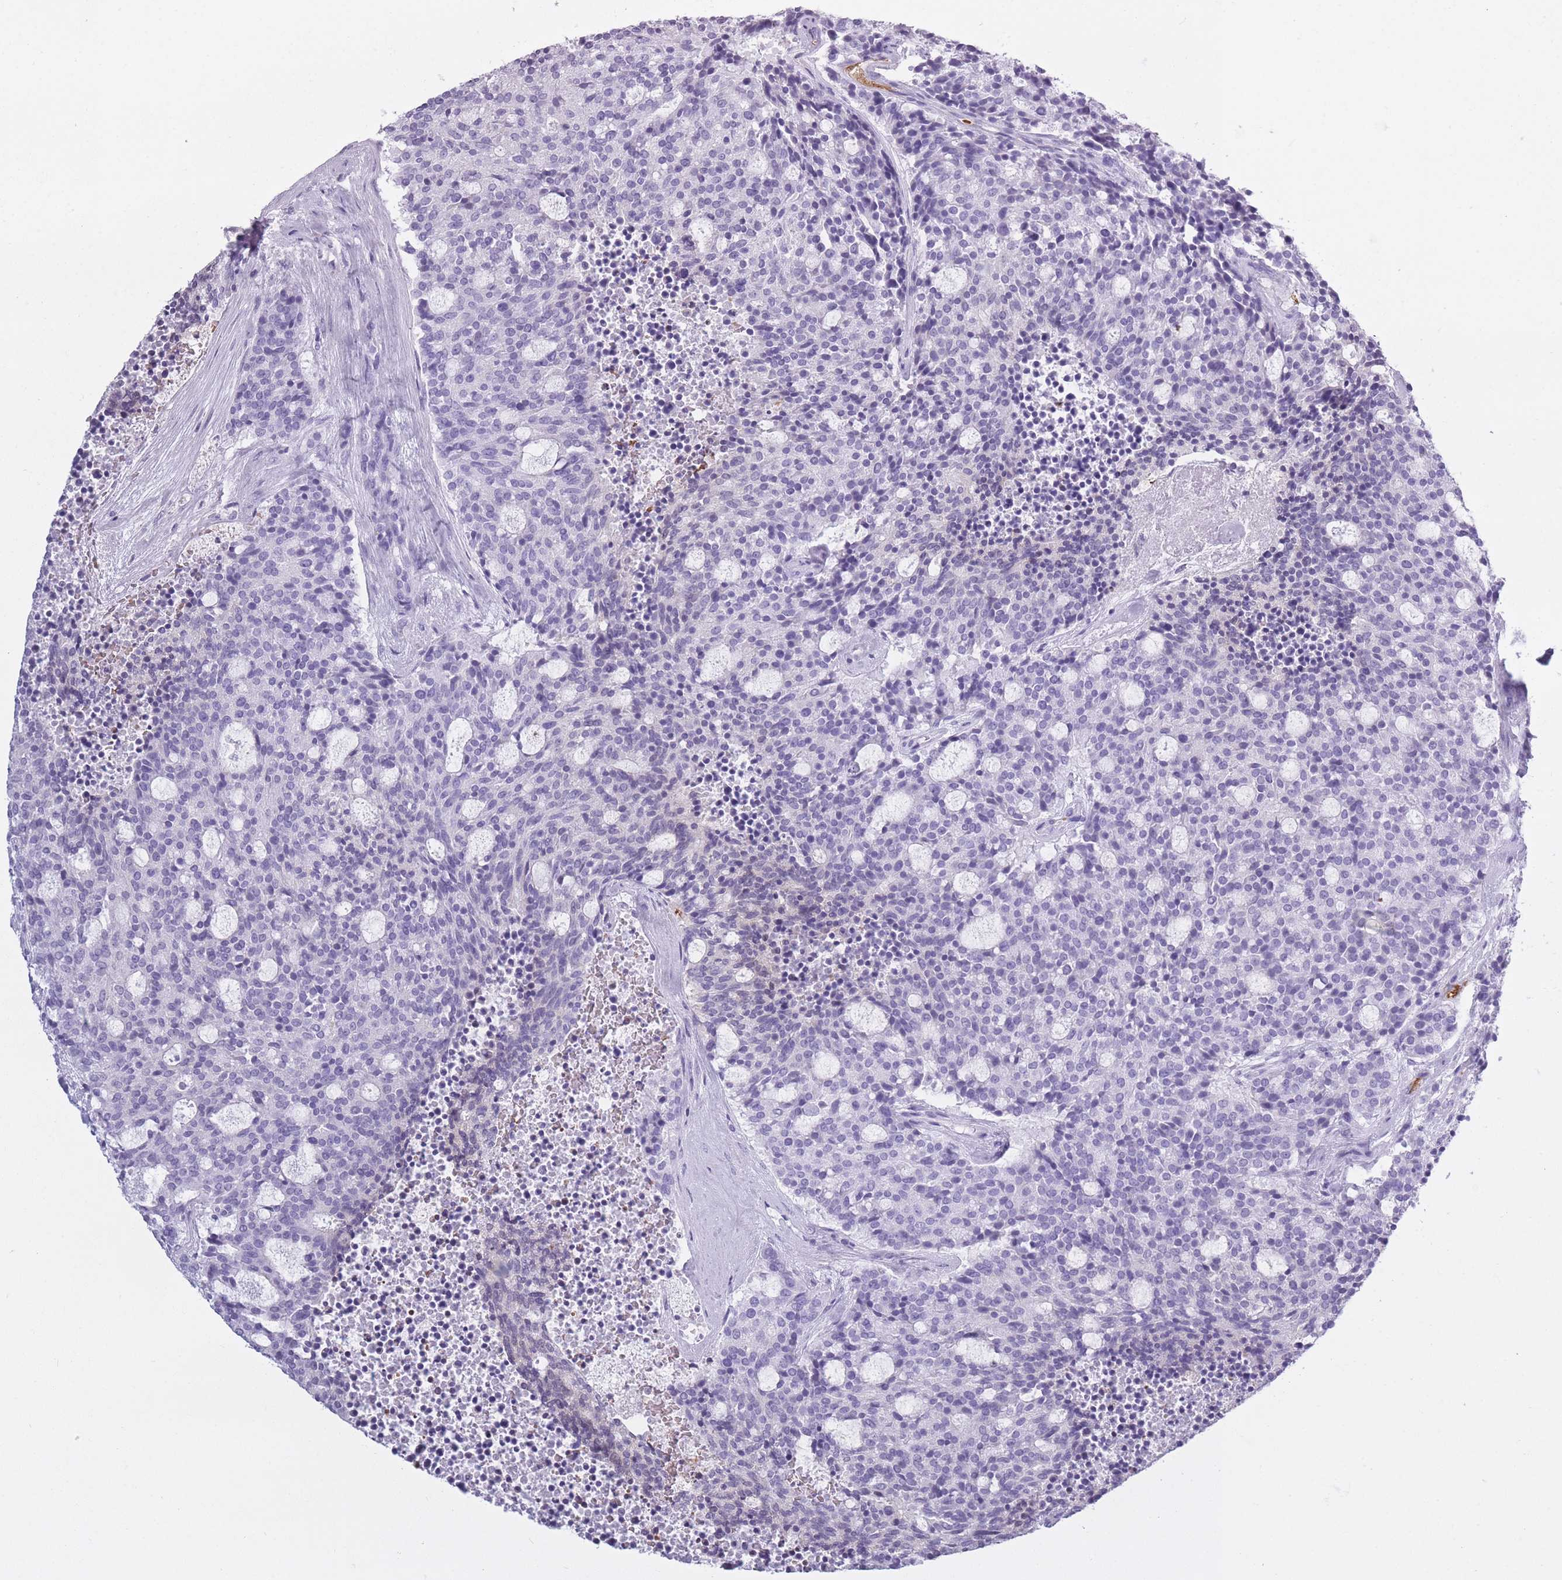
{"staining": {"intensity": "negative", "quantity": "none", "location": "none"}, "tissue": "carcinoid", "cell_type": "Tumor cells", "image_type": "cancer", "snomed": [{"axis": "morphology", "description": "Carcinoid, malignant, NOS"}, {"axis": "topography", "description": "Pancreas"}], "caption": "A high-resolution image shows IHC staining of malignant carcinoid, which reveals no significant positivity in tumor cells.", "gene": "OR7C1", "patient": {"sex": "female", "age": 54}}